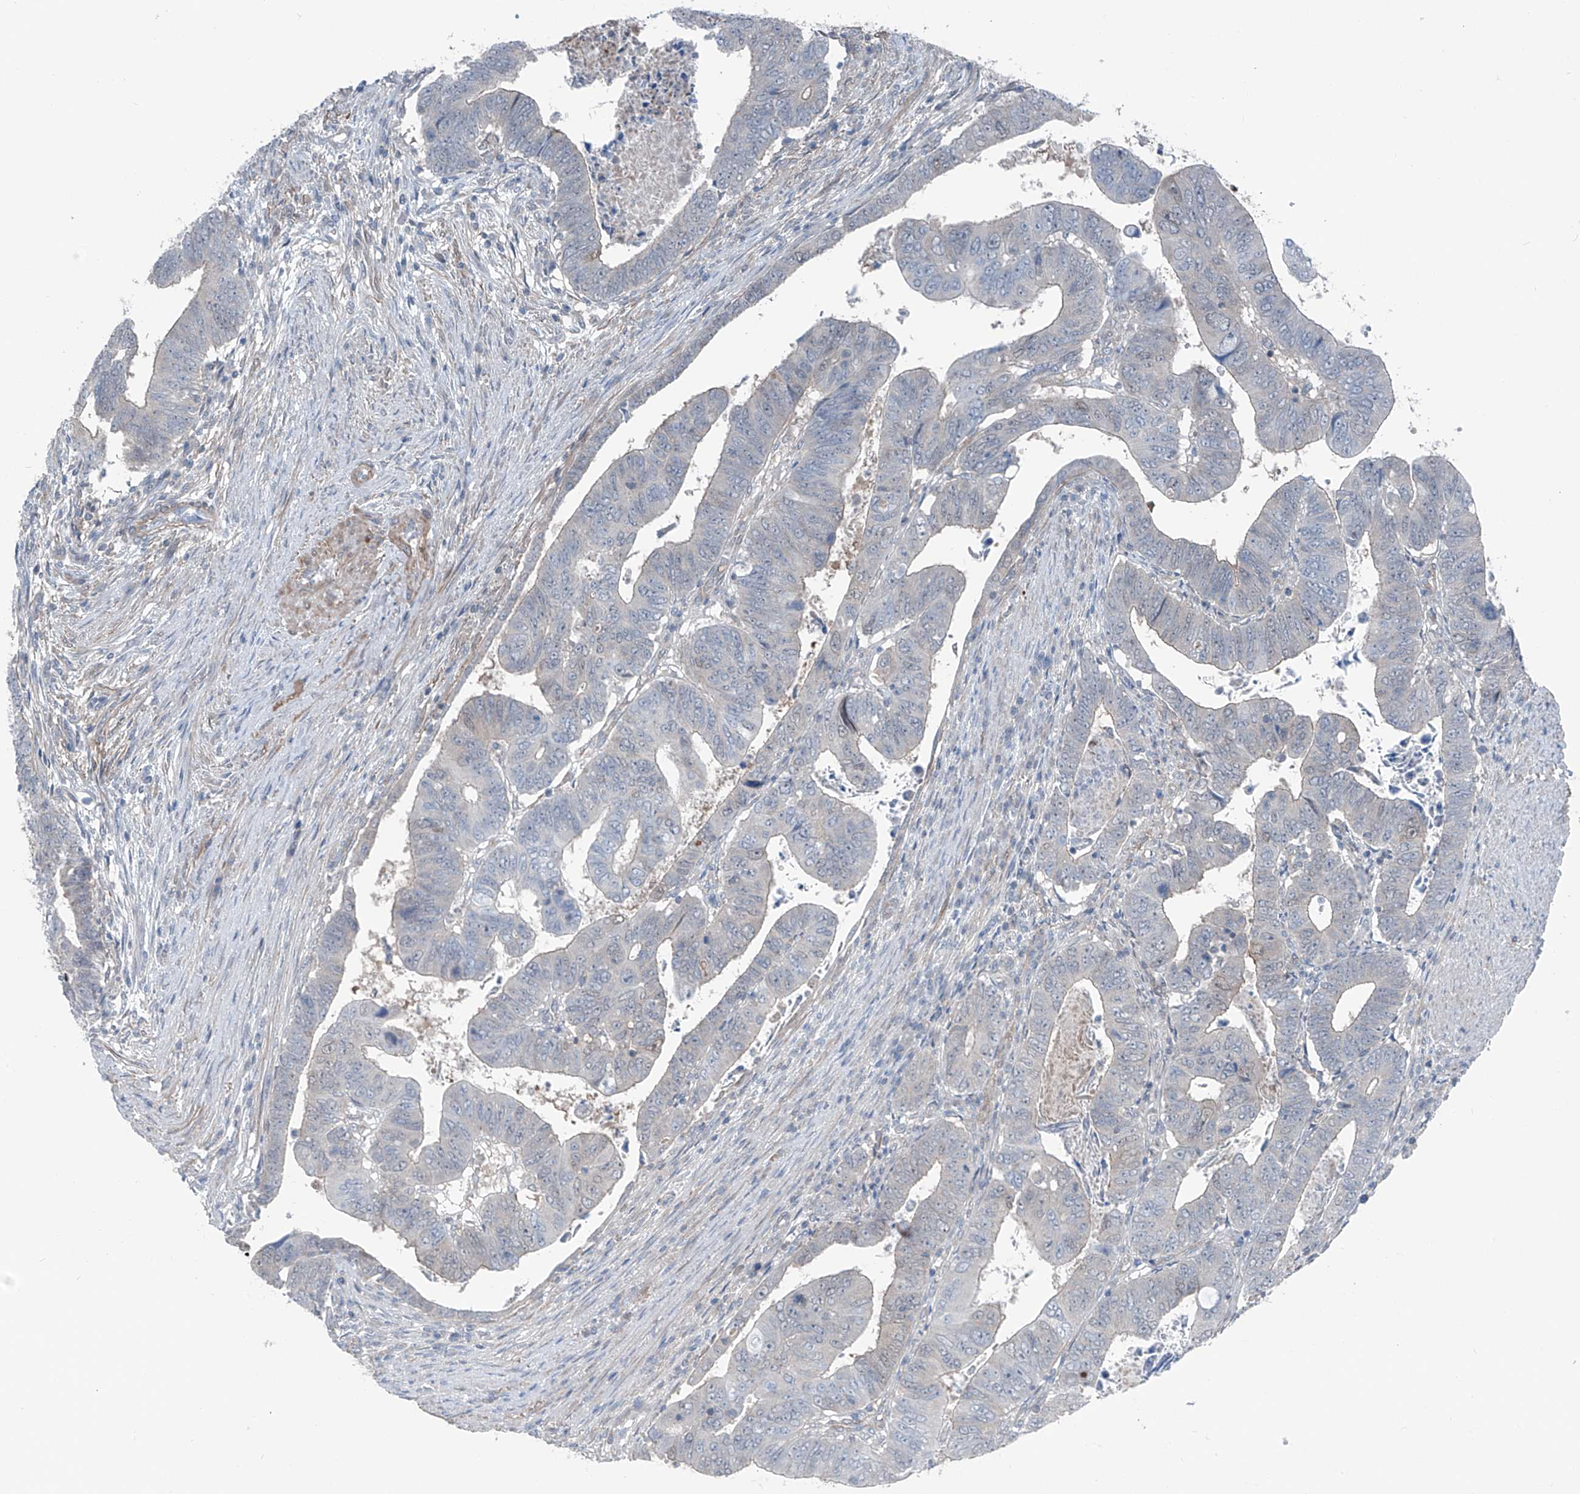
{"staining": {"intensity": "negative", "quantity": "none", "location": "none"}, "tissue": "colorectal cancer", "cell_type": "Tumor cells", "image_type": "cancer", "snomed": [{"axis": "morphology", "description": "Normal tissue, NOS"}, {"axis": "morphology", "description": "Adenocarcinoma, NOS"}, {"axis": "topography", "description": "Rectum"}], "caption": "Immunohistochemistry photomicrograph of human colorectal cancer (adenocarcinoma) stained for a protein (brown), which displays no staining in tumor cells.", "gene": "HSPB11", "patient": {"sex": "female", "age": 65}}